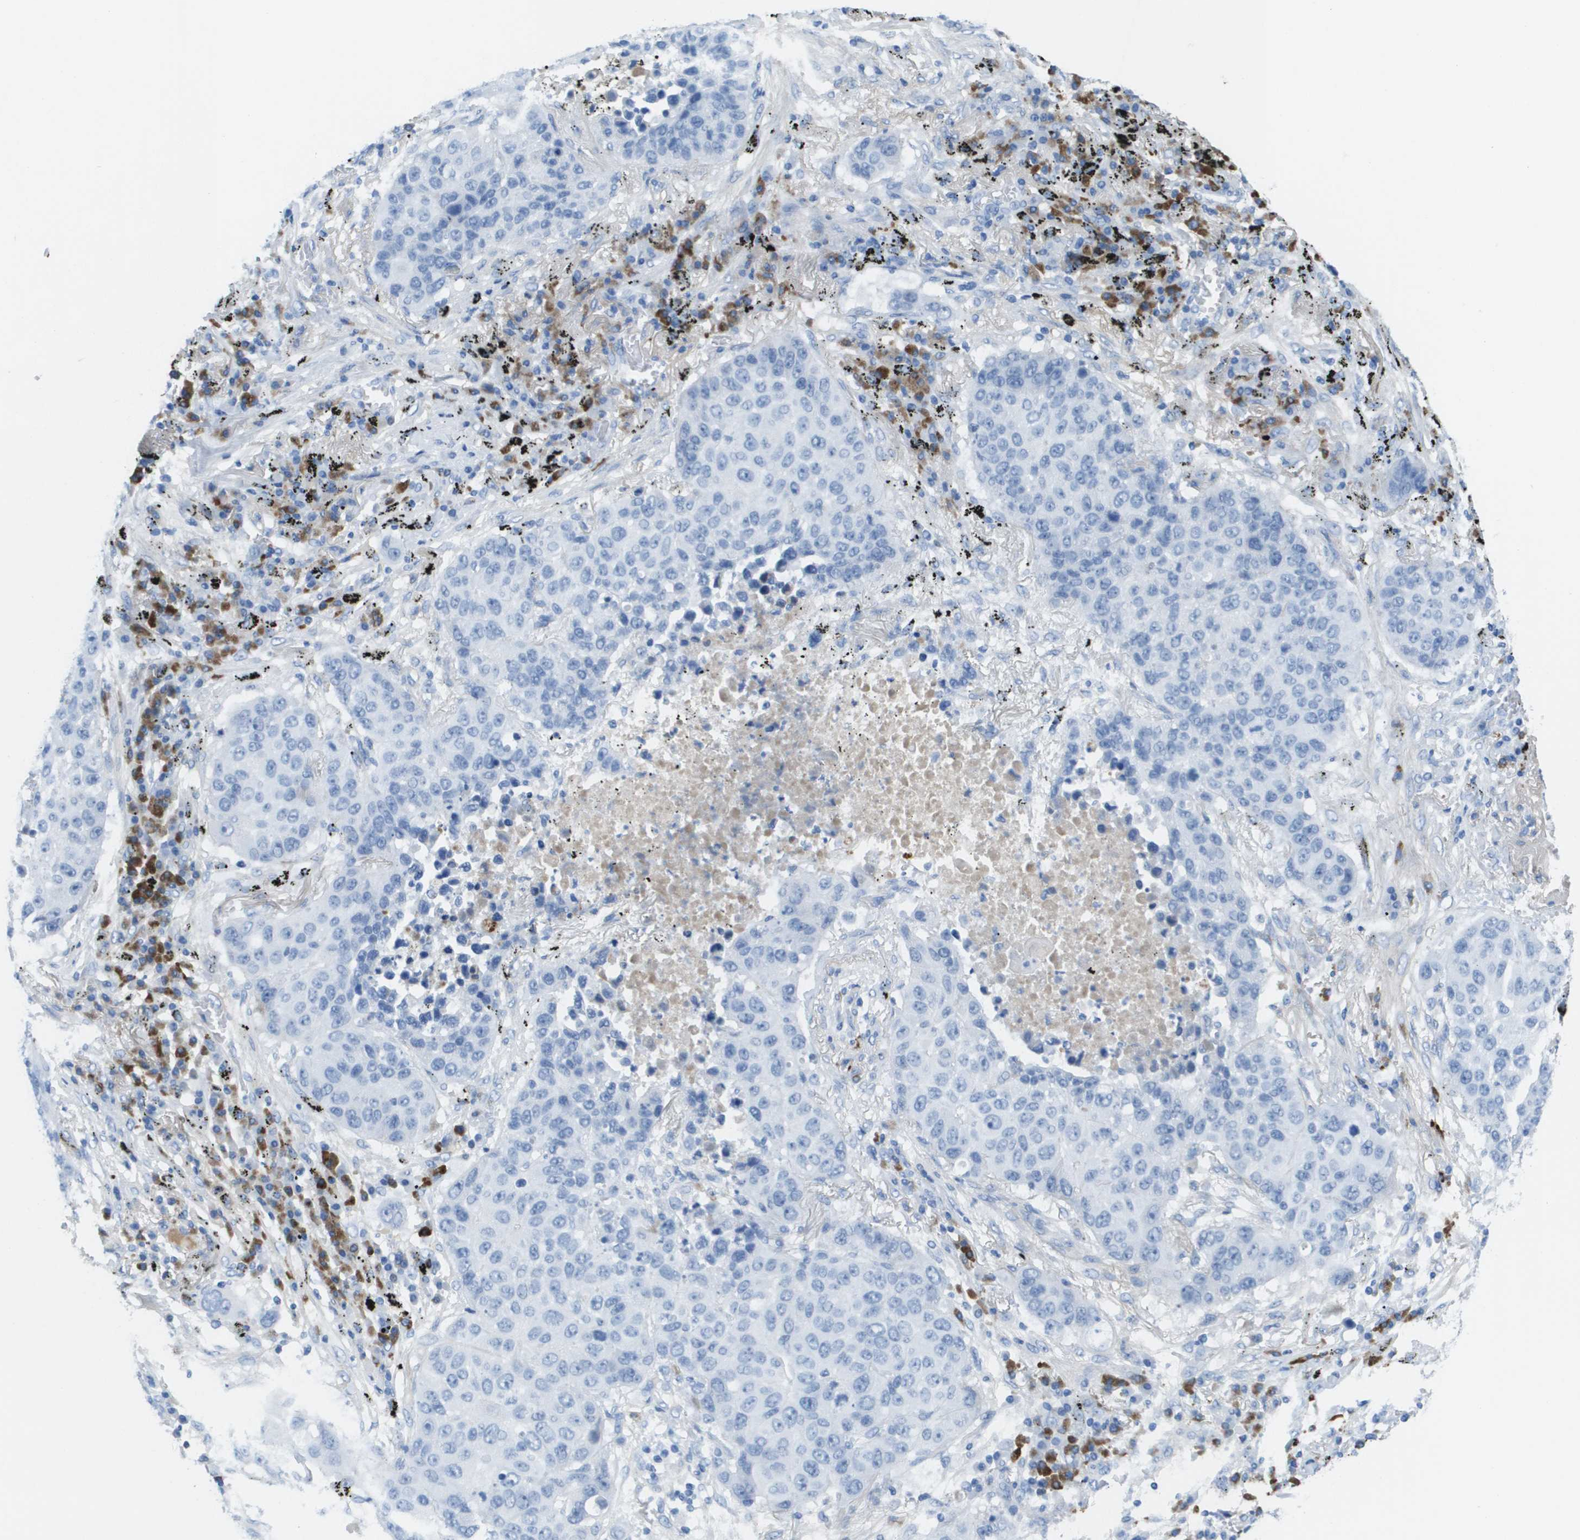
{"staining": {"intensity": "negative", "quantity": "none", "location": "none"}, "tissue": "lung cancer", "cell_type": "Tumor cells", "image_type": "cancer", "snomed": [{"axis": "morphology", "description": "Squamous cell carcinoma, NOS"}, {"axis": "topography", "description": "Lung"}], "caption": "DAB immunohistochemical staining of human lung cancer displays no significant expression in tumor cells.", "gene": "GPR18", "patient": {"sex": "male", "age": 57}}